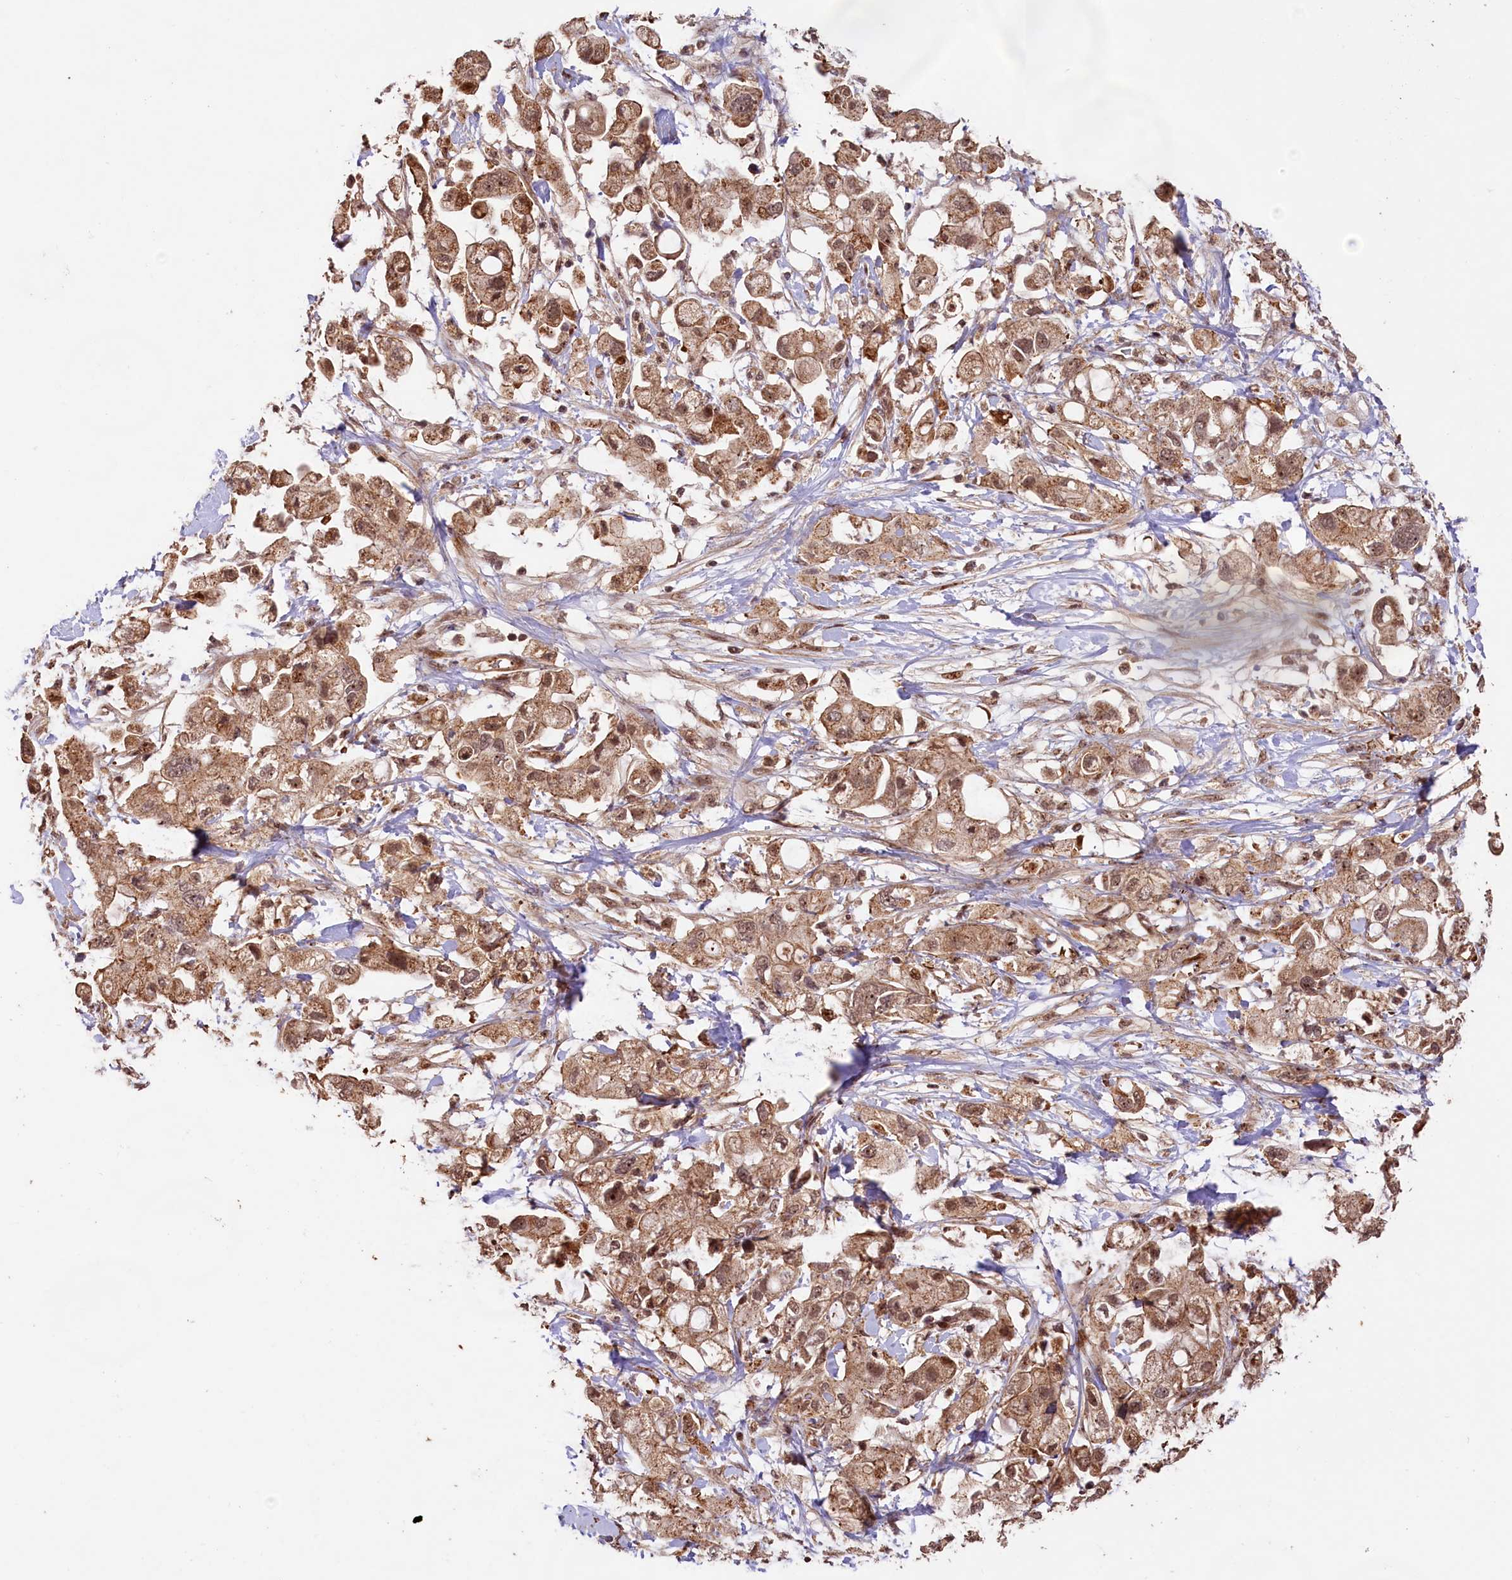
{"staining": {"intensity": "moderate", "quantity": ">75%", "location": "cytoplasmic/membranous,nuclear"}, "tissue": "pancreatic cancer", "cell_type": "Tumor cells", "image_type": "cancer", "snomed": [{"axis": "morphology", "description": "Adenocarcinoma, NOS"}, {"axis": "topography", "description": "Pancreas"}], "caption": "The micrograph shows a brown stain indicating the presence of a protein in the cytoplasmic/membranous and nuclear of tumor cells in adenocarcinoma (pancreatic).", "gene": "SHPRH", "patient": {"sex": "female", "age": 56}}